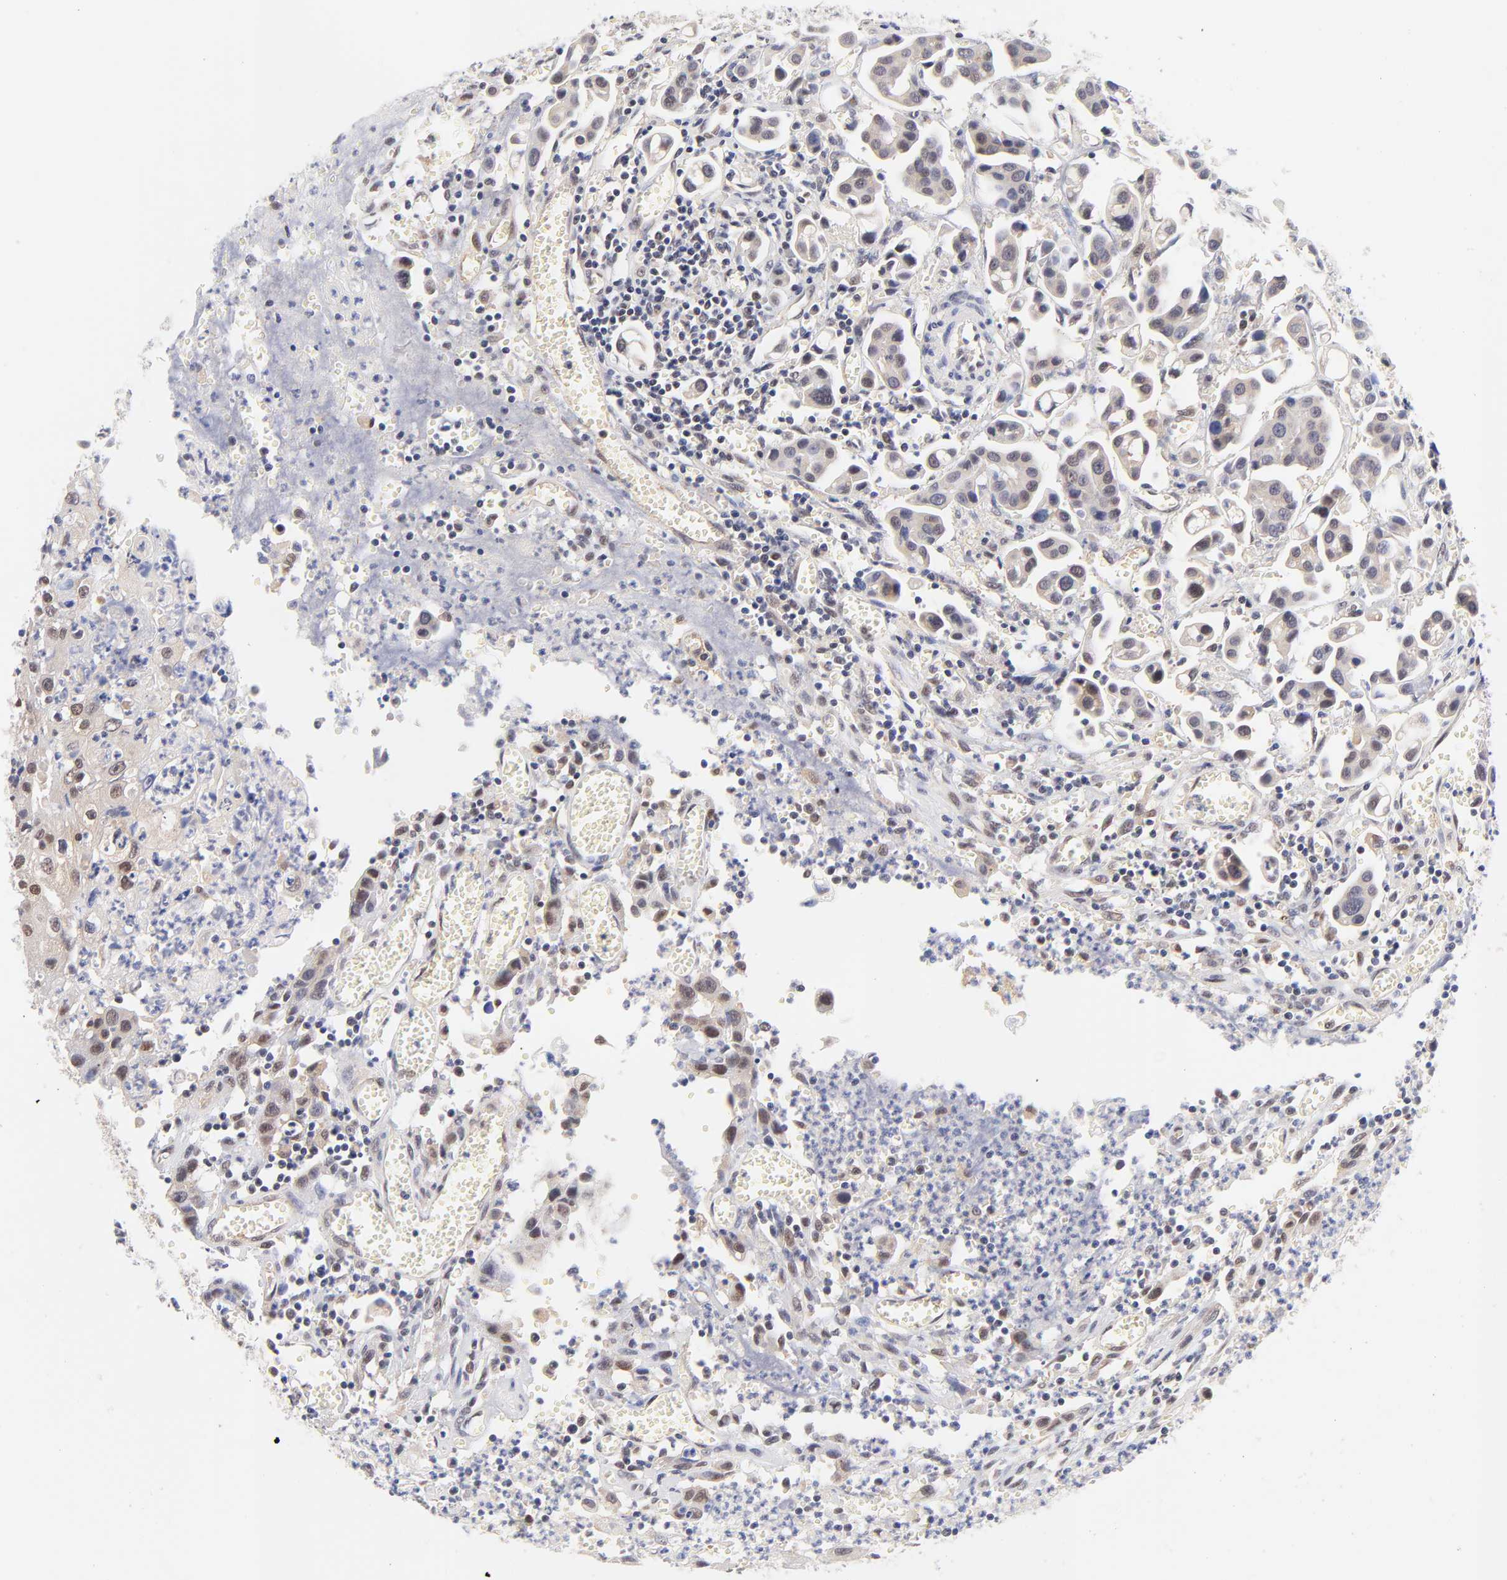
{"staining": {"intensity": "moderate", "quantity": "25%-75%", "location": "nuclear"}, "tissue": "urothelial cancer", "cell_type": "Tumor cells", "image_type": "cancer", "snomed": [{"axis": "morphology", "description": "Urothelial carcinoma, High grade"}, {"axis": "topography", "description": "Urinary bladder"}], "caption": "An IHC image of neoplastic tissue is shown. Protein staining in brown shows moderate nuclear positivity in high-grade urothelial carcinoma within tumor cells.", "gene": "TXNL1", "patient": {"sex": "male", "age": 66}}